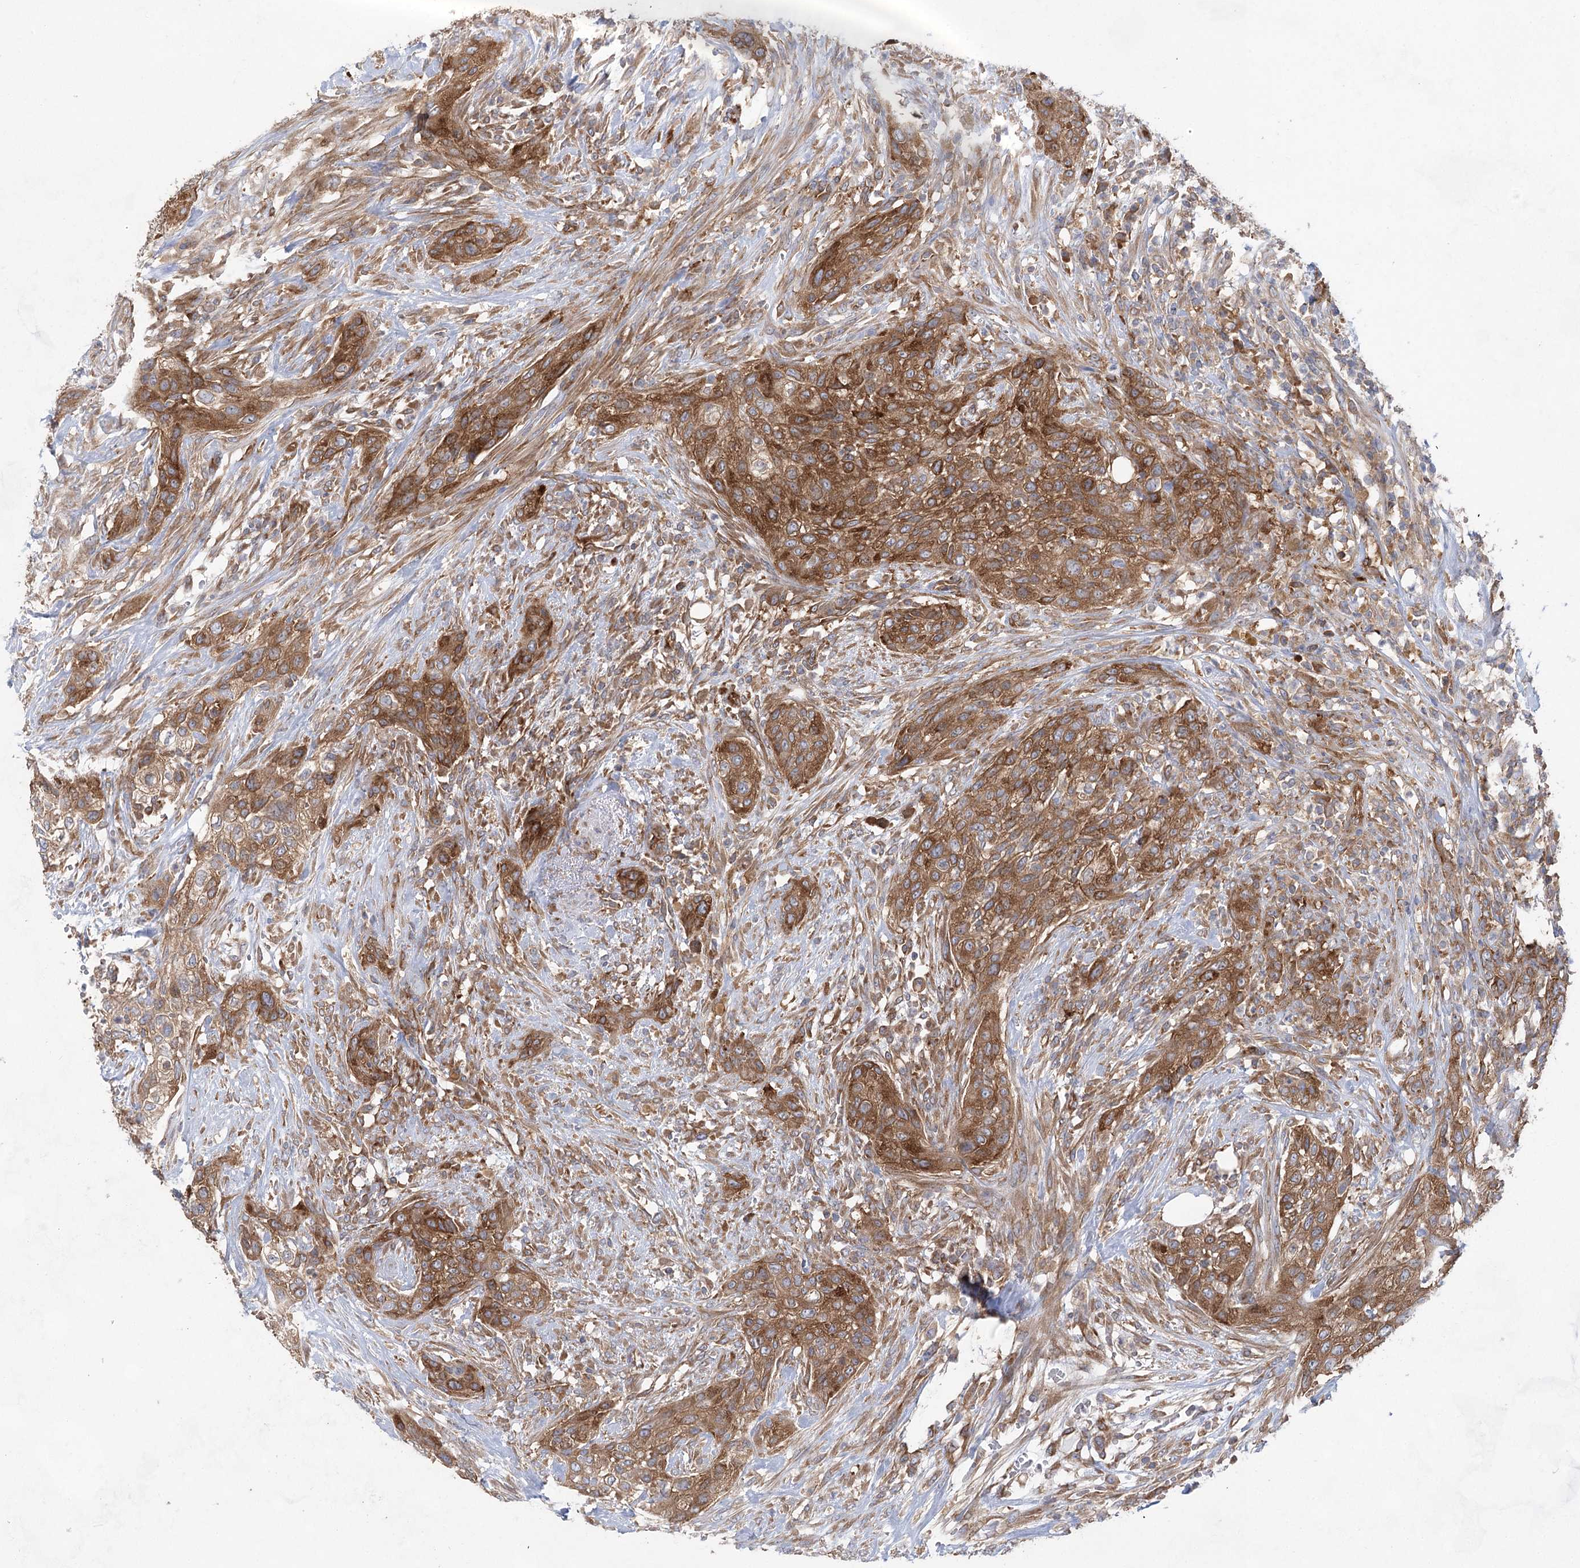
{"staining": {"intensity": "strong", "quantity": ">75%", "location": "cytoplasmic/membranous"}, "tissue": "urothelial cancer", "cell_type": "Tumor cells", "image_type": "cancer", "snomed": [{"axis": "morphology", "description": "Urothelial carcinoma, High grade"}, {"axis": "topography", "description": "Urinary bladder"}], "caption": "Urothelial cancer tissue exhibits strong cytoplasmic/membranous expression in approximately >75% of tumor cells, visualized by immunohistochemistry.", "gene": "EIF3A", "patient": {"sex": "male", "age": 35}}